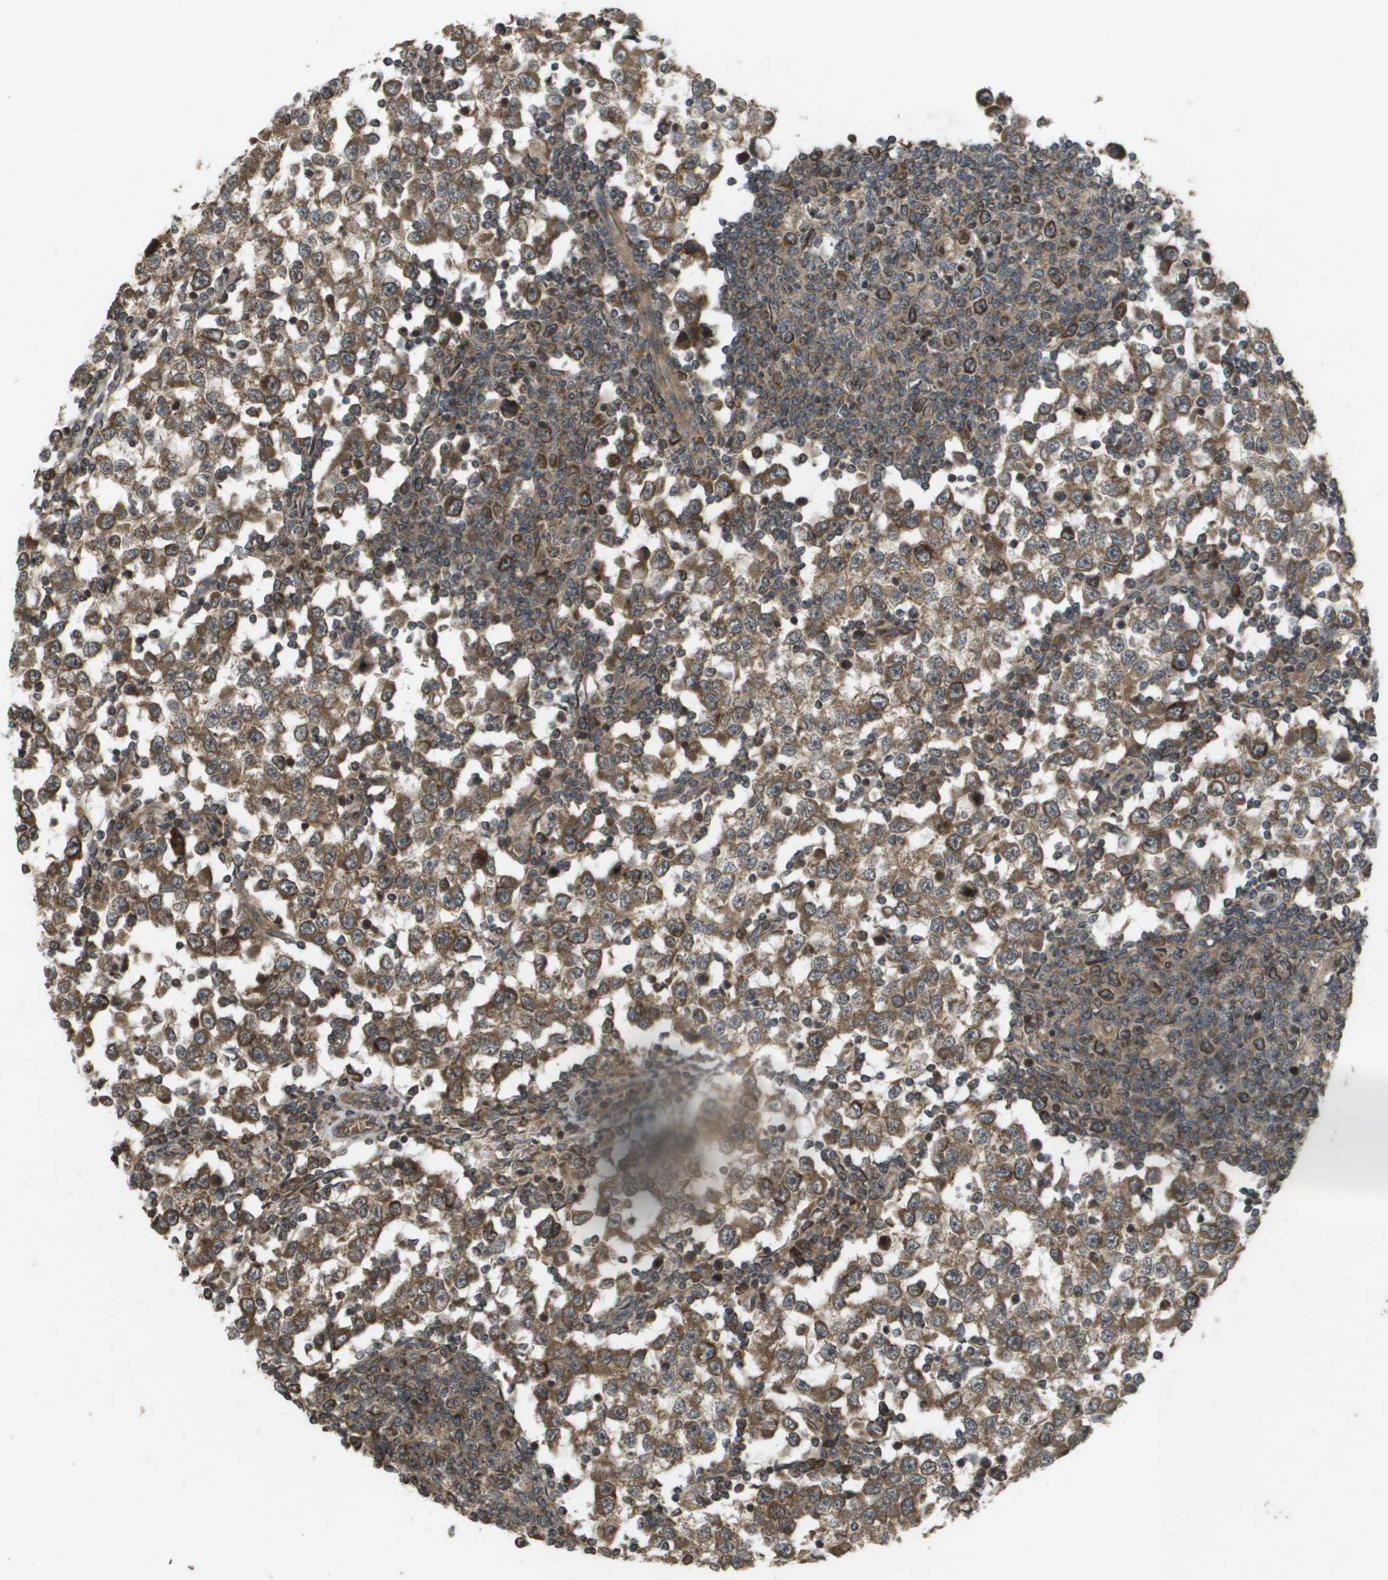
{"staining": {"intensity": "moderate", "quantity": ">75%", "location": "cytoplasmic/membranous"}, "tissue": "testis cancer", "cell_type": "Tumor cells", "image_type": "cancer", "snomed": [{"axis": "morphology", "description": "Seminoma, NOS"}, {"axis": "topography", "description": "Testis"}], "caption": "Protein staining reveals moderate cytoplasmic/membranous positivity in about >75% of tumor cells in testis cancer (seminoma).", "gene": "KIF11", "patient": {"sex": "male", "age": 65}}